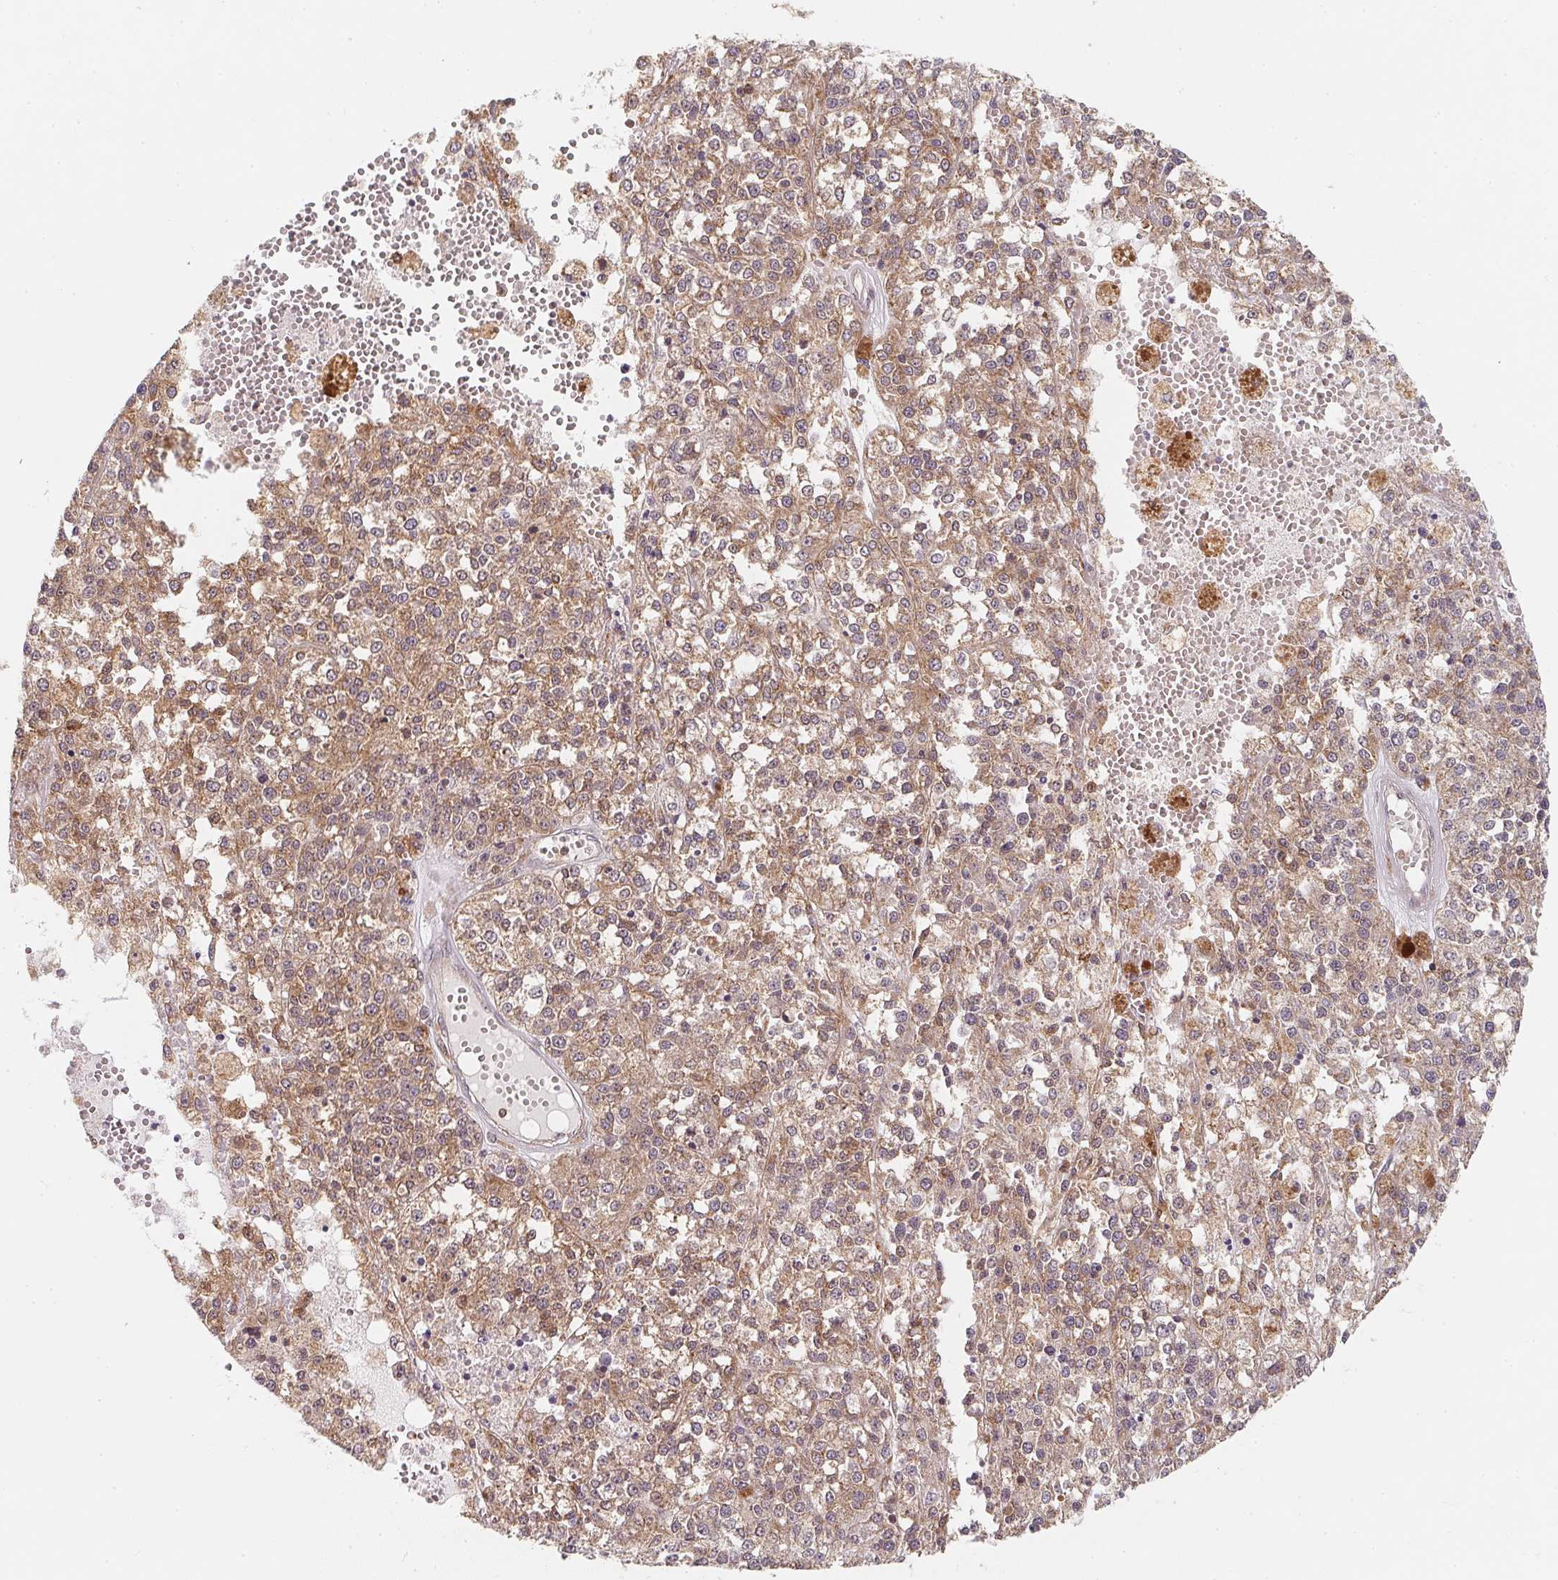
{"staining": {"intensity": "weak", "quantity": ">75%", "location": "cytoplasmic/membranous"}, "tissue": "melanoma", "cell_type": "Tumor cells", "image_type": "cancer", "snomed": [{"axis": "morphology", "description": "Malignant melanoma, Metastatic site"}, {"axis": "topography", "description": "Lymph node"}], "caption": "Protein expression analysis of malignant melanoma (metastatic site) shows weak cytoplasmic/membranous positivity in about >75% of tumor cells.", "gene": "ANKRD13A", "patient": {"sex": "female", "age": 64}}